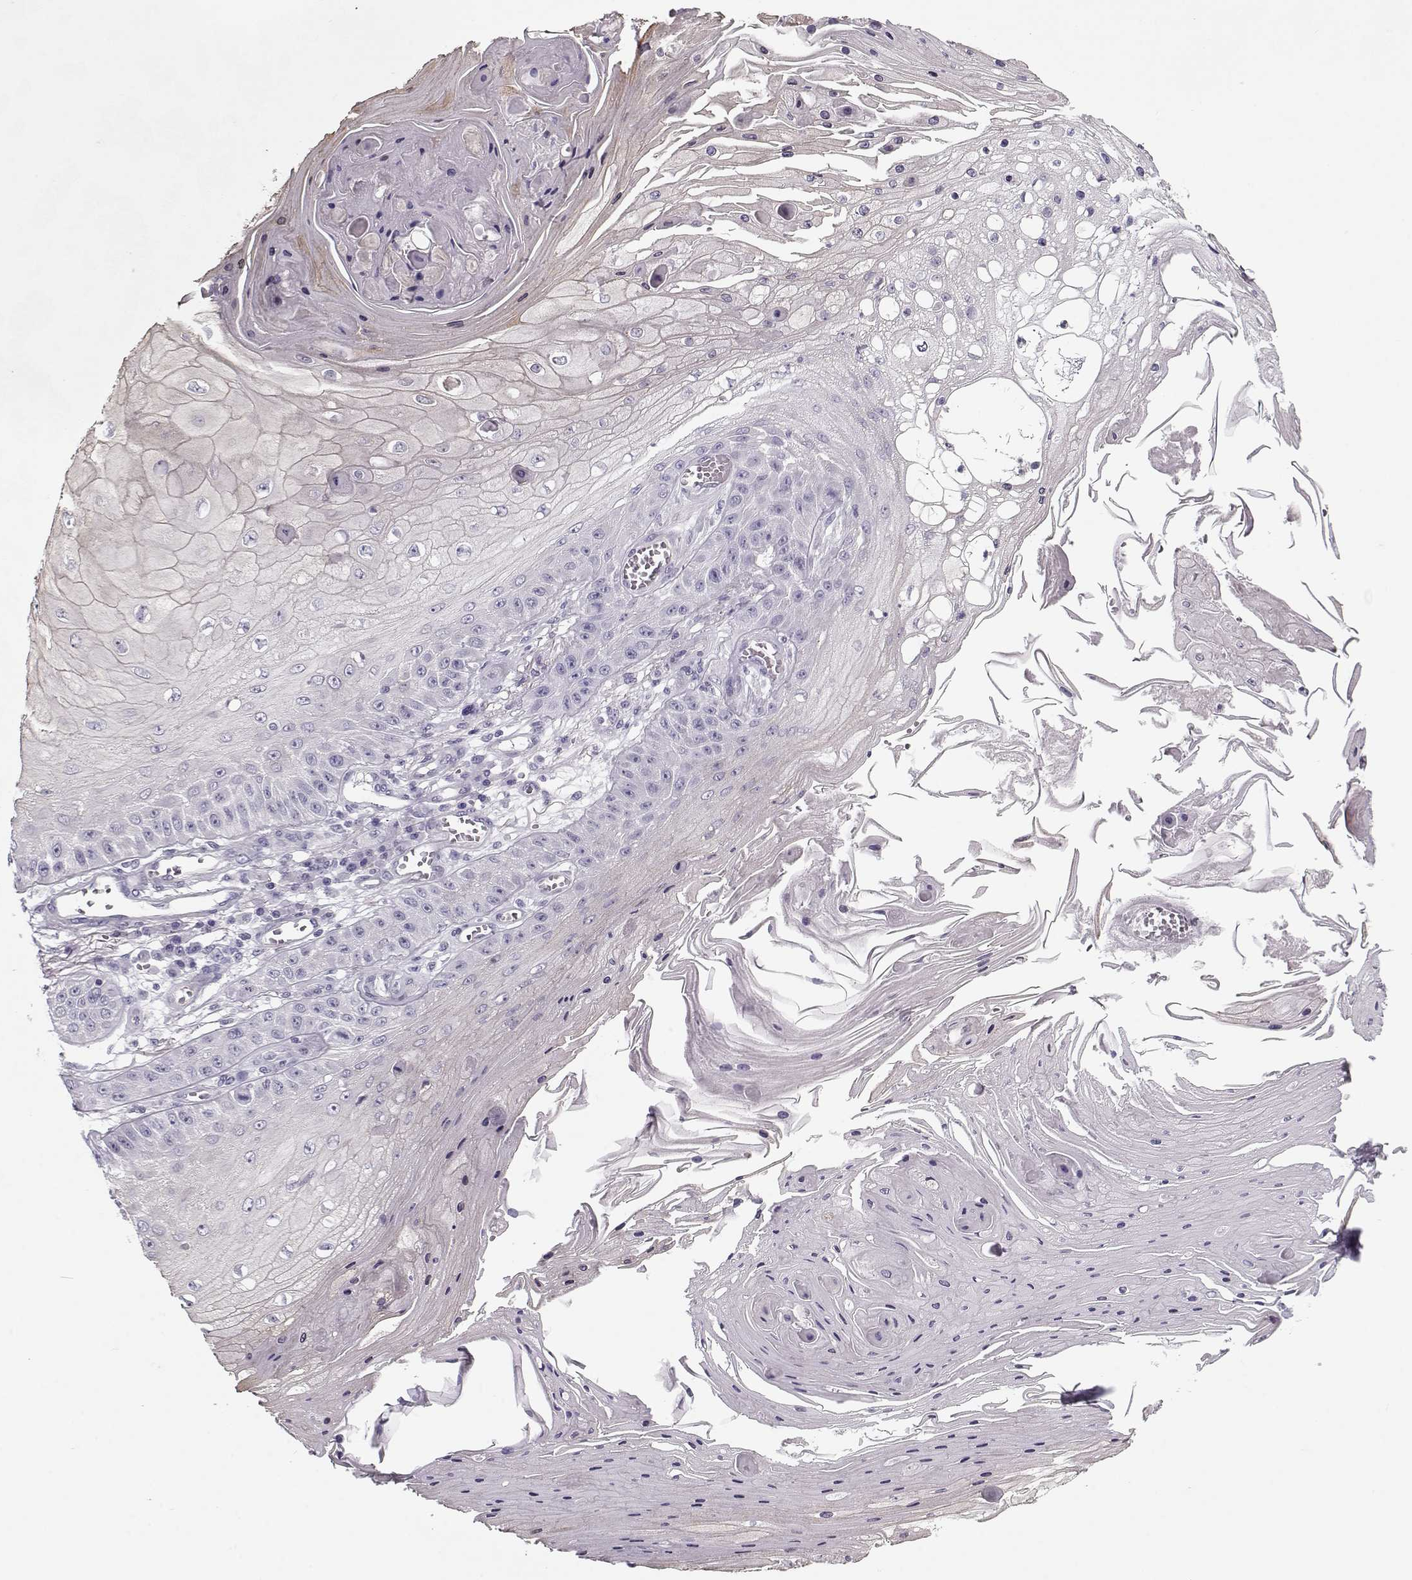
{"staining": {"intensity": "negative", "quantity": "none", "location": "none"}, "tissue": "skin cancer", "cell_type": "Tumor cells", "image_type": "cancer", "snomed": [{"axis": "morphology", "description": "Squamous cell carcinoma, NOS"}, {"axis": "topography", "description": "Skin"}], "caption": "IHC image of neoplastic tissue: human skin squamous cell carcinoma stained with DAB (3,3'-diaminobenzidine) reveals no significant protein expression in tumor cells.", "gene": "CCDC136", "patient": {"sex": "male", "age": 70}}